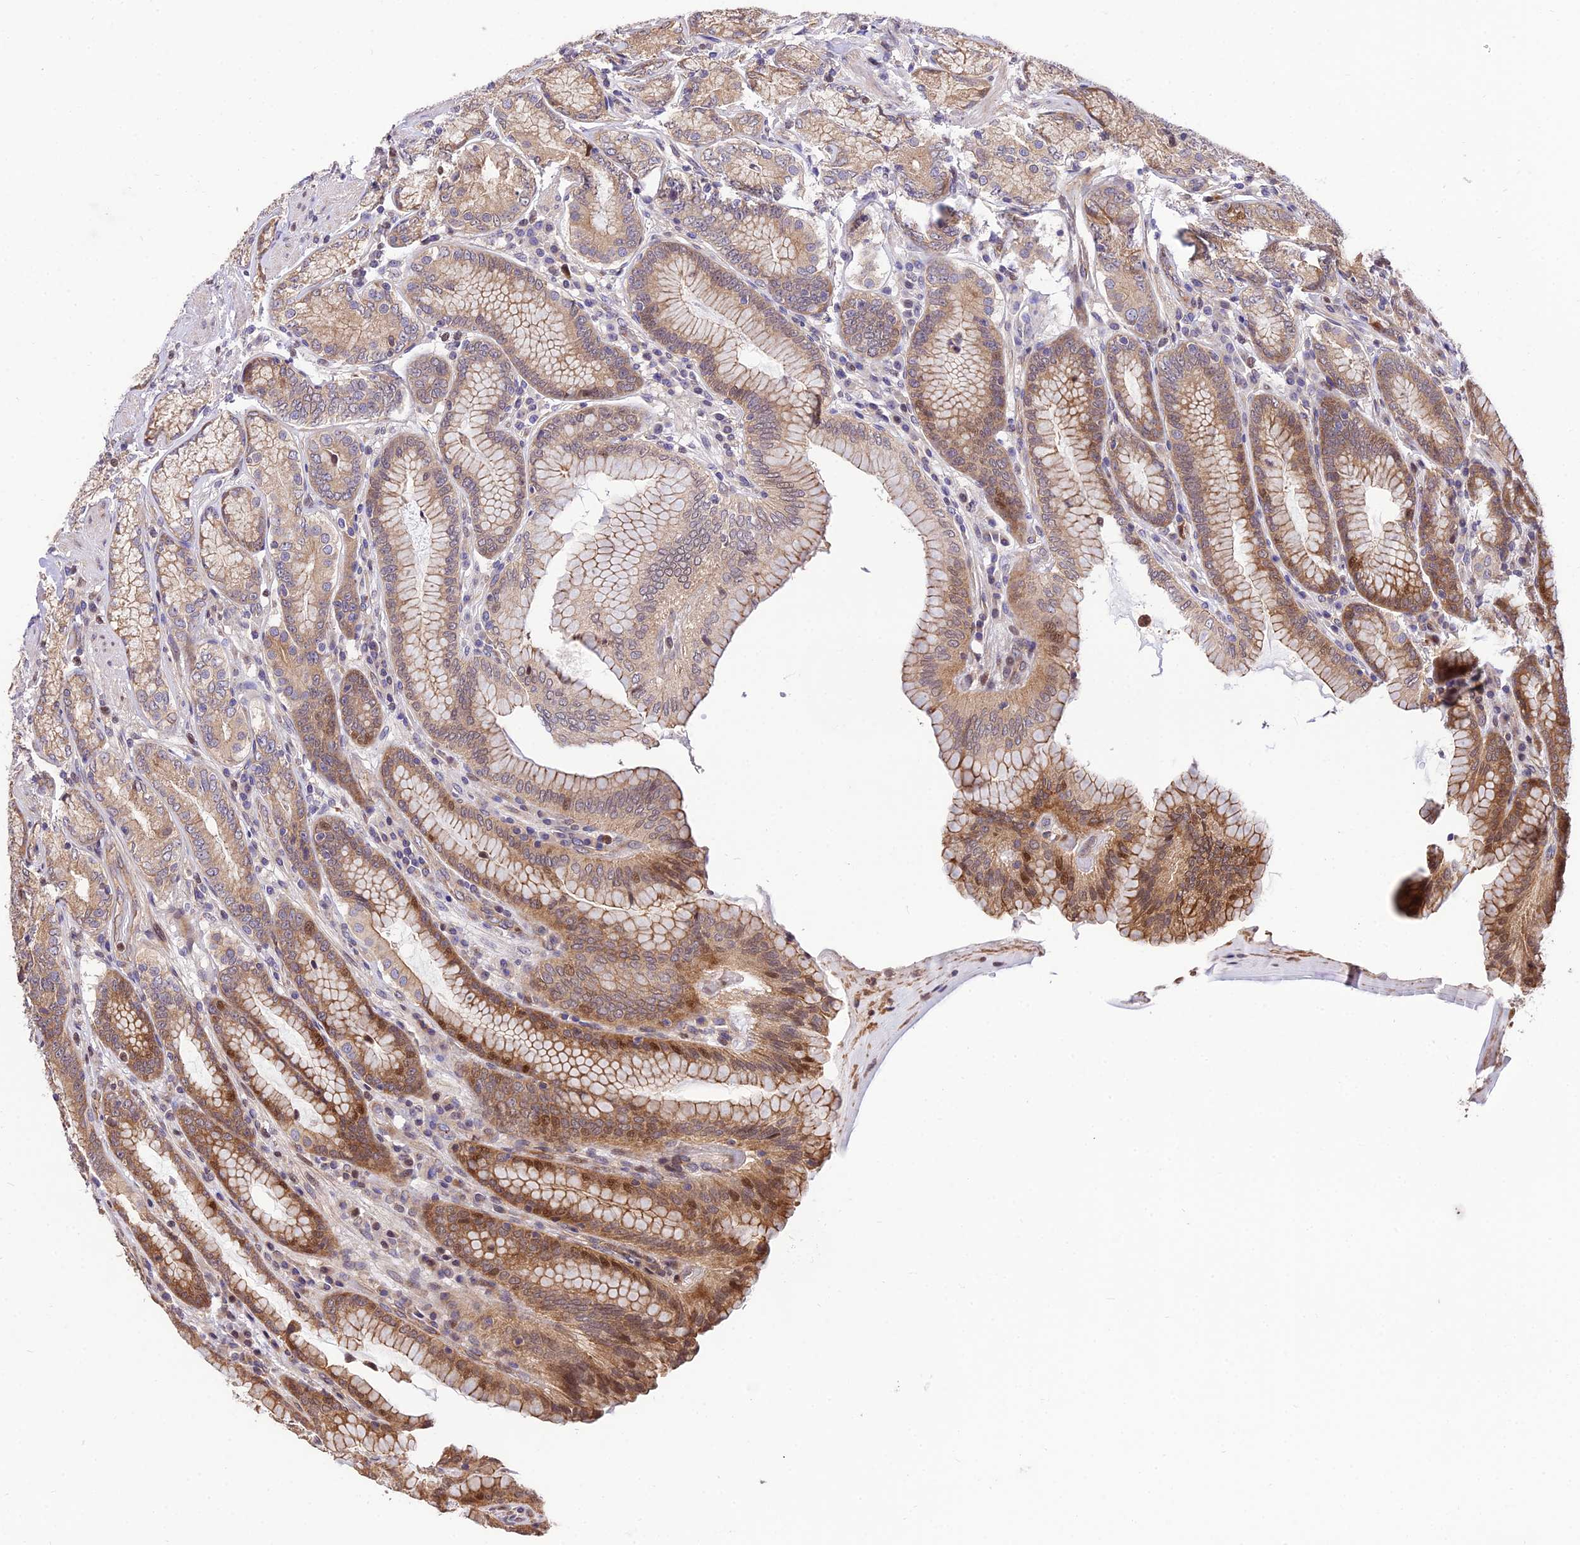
{"staining": {"intensity": "moderate", "quantity": ">75%", "location": "cytoplasmic/membranous,nuclear"}, "tissue": "stomach", "cell_type": "Glandular cells", "image_type": "normal", "snomed": [{"axis": "morphology", "description": "Normal tissue, NOS"}, {"axis": "topography", "description": "Stomach, upper"}, {"axis": "topography", "description": "Stomach, lower"}], "caption": "Immunohistochemical staining of benign human stomach displays moderate cytoplasmic/membranous,nuclear protein positivity in approximately >75% of glandular cells.", "gene": "SMG6", "patient": {"sex": "female", "age": 76}}